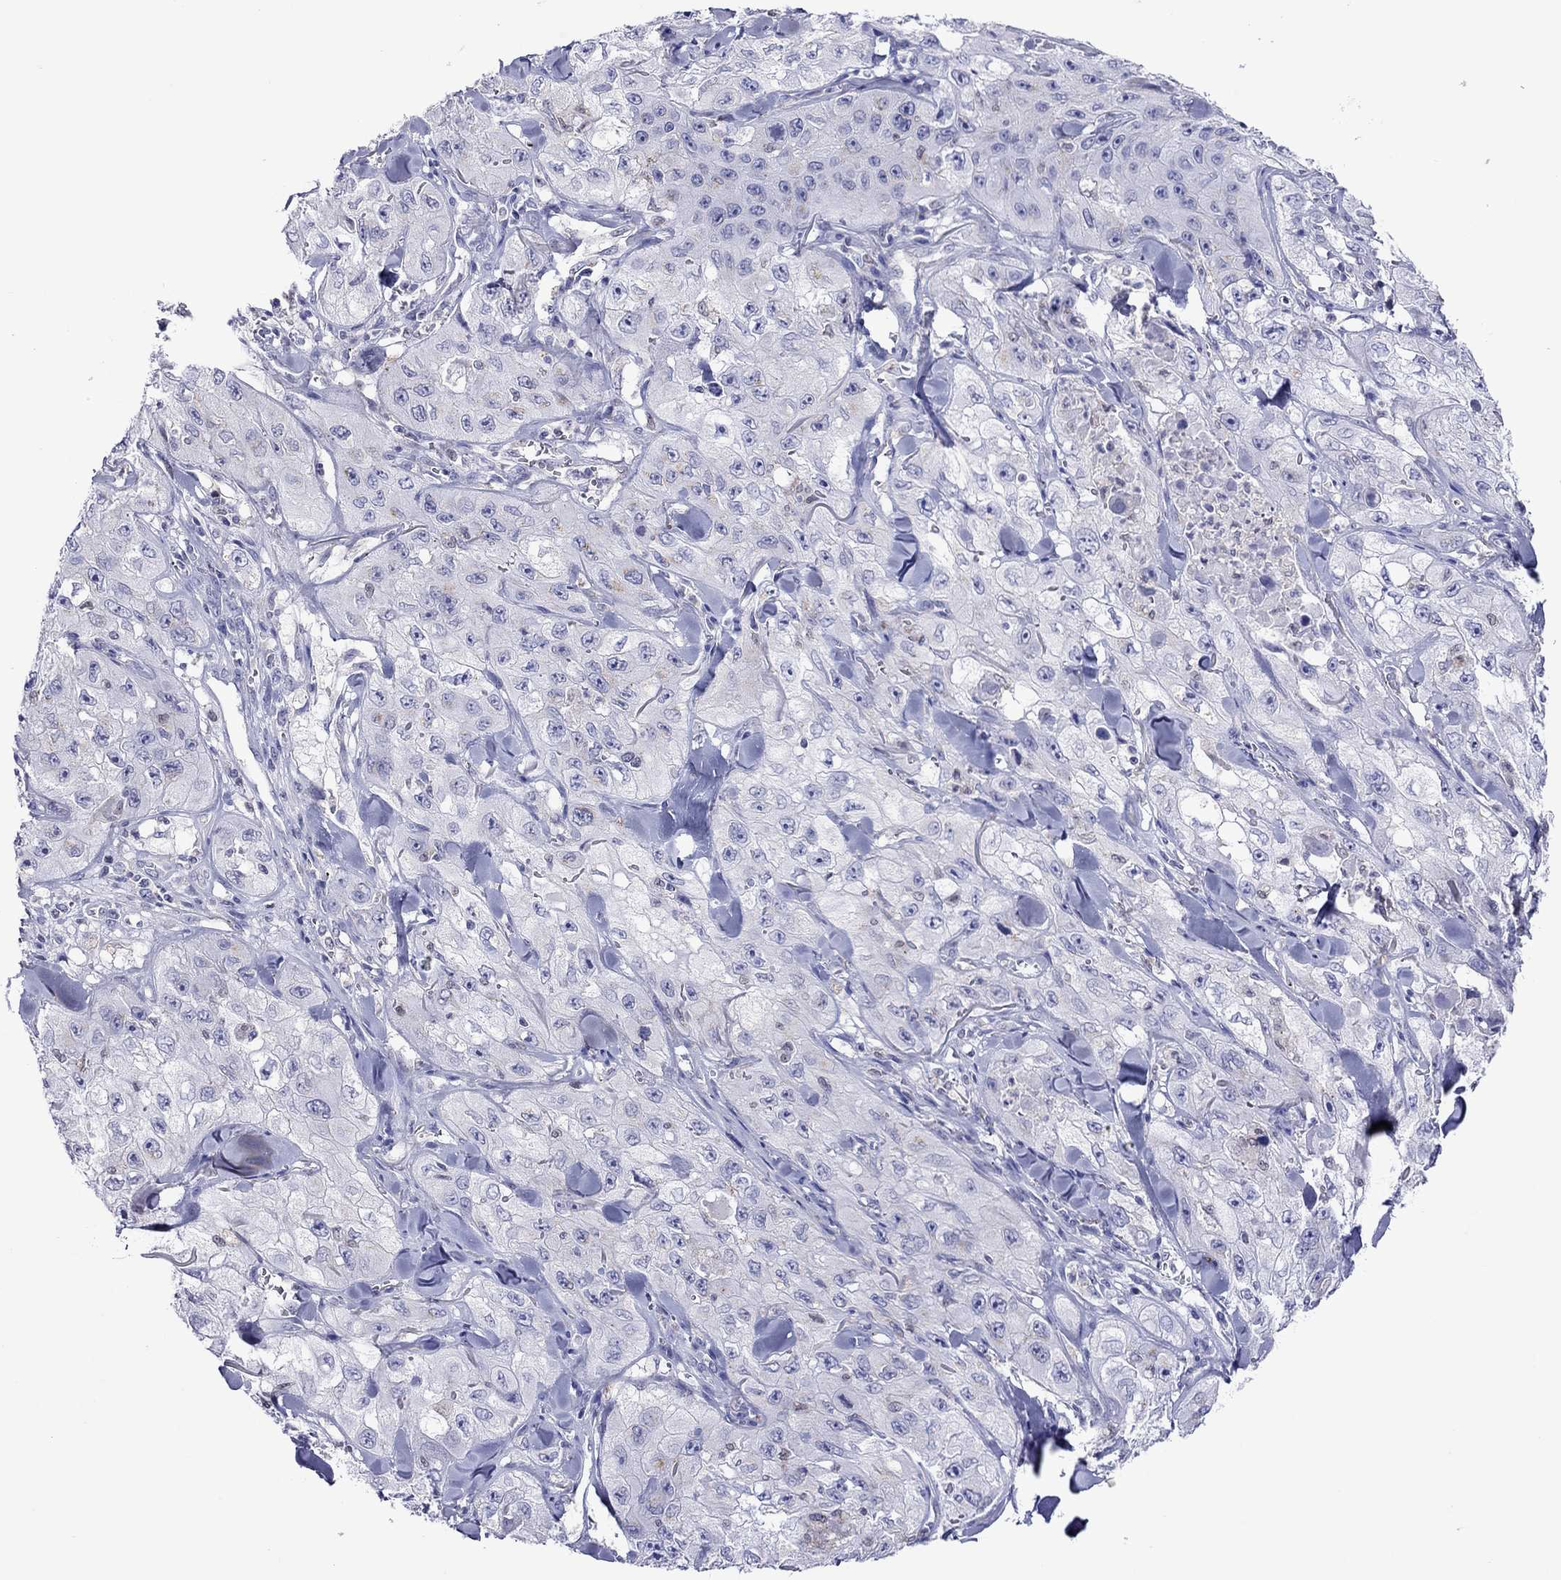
{"staining": {"intensity": "weak", "quantity": "<25%", "location": "cytoplasmic/membranous"}, "tissue": "skin cancer", "cell_type": "Tumor cells", "image_type": "cancer", "snomed": [{"axis": "morphology", "description": "Squamous cell carcinoma, NOS"}, {"axis": "topography", "description": "Skin"}, {"axis": "topography", "description": "Subcutis"}], "caption": "Skin cancer (squamous cell carcinoma) stained for a protein using immunohistochemistry shows no positivity tumor cells.", "gene": "MPZ", "patient": {"sex": "male", "age": 73}}